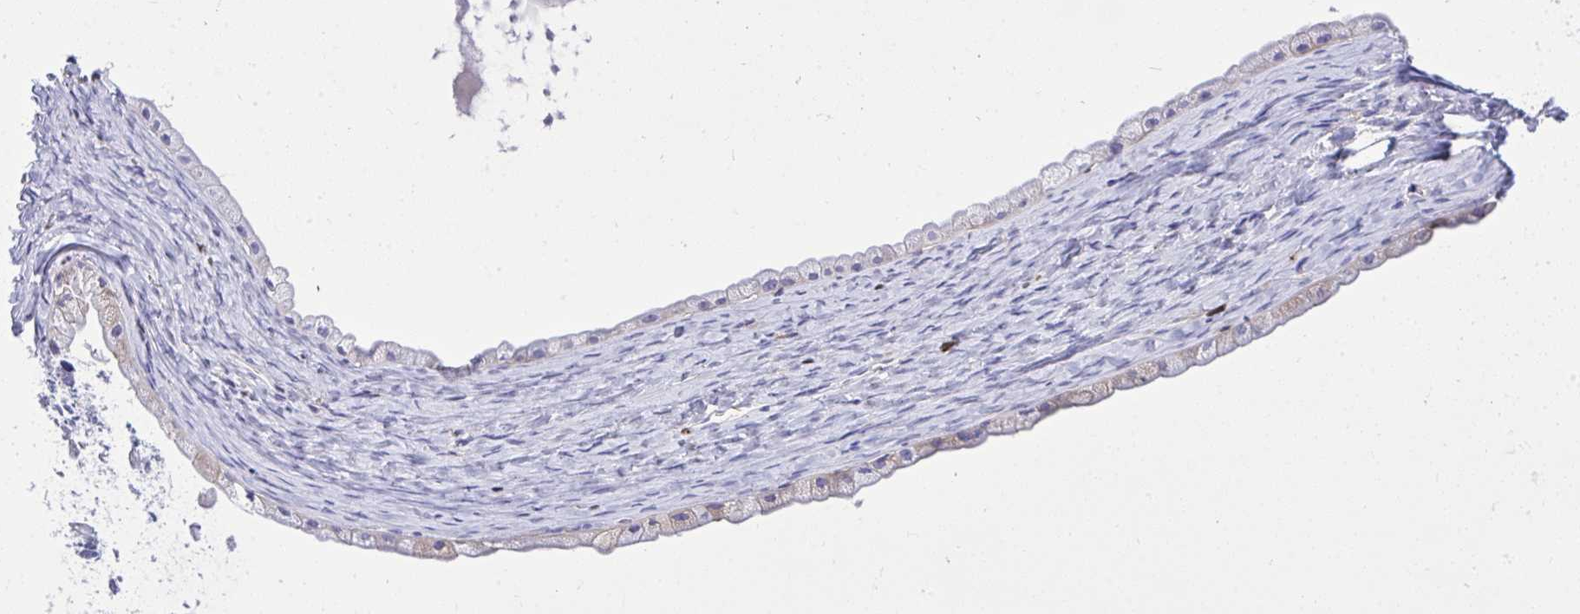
{"staining": {"intensity": "negative", "quantity": "none", "location": "none"}, "tissue": "ovarian cancer", "cell_type": "Tumor cells", "image_type": "cancer", "snomed": [{"axis": "morphology", "description": "Cystadenocarcinoma, mucinous, NOS"}, {"axis": "topography", "description": "Ovary"}], "caption": "IHC of mucinous cystadenocarcinoma (ovarian) reveals no positivity in tumor cells.", "gene": "HRG", "patient": {"sex": "female", "age": 61}}